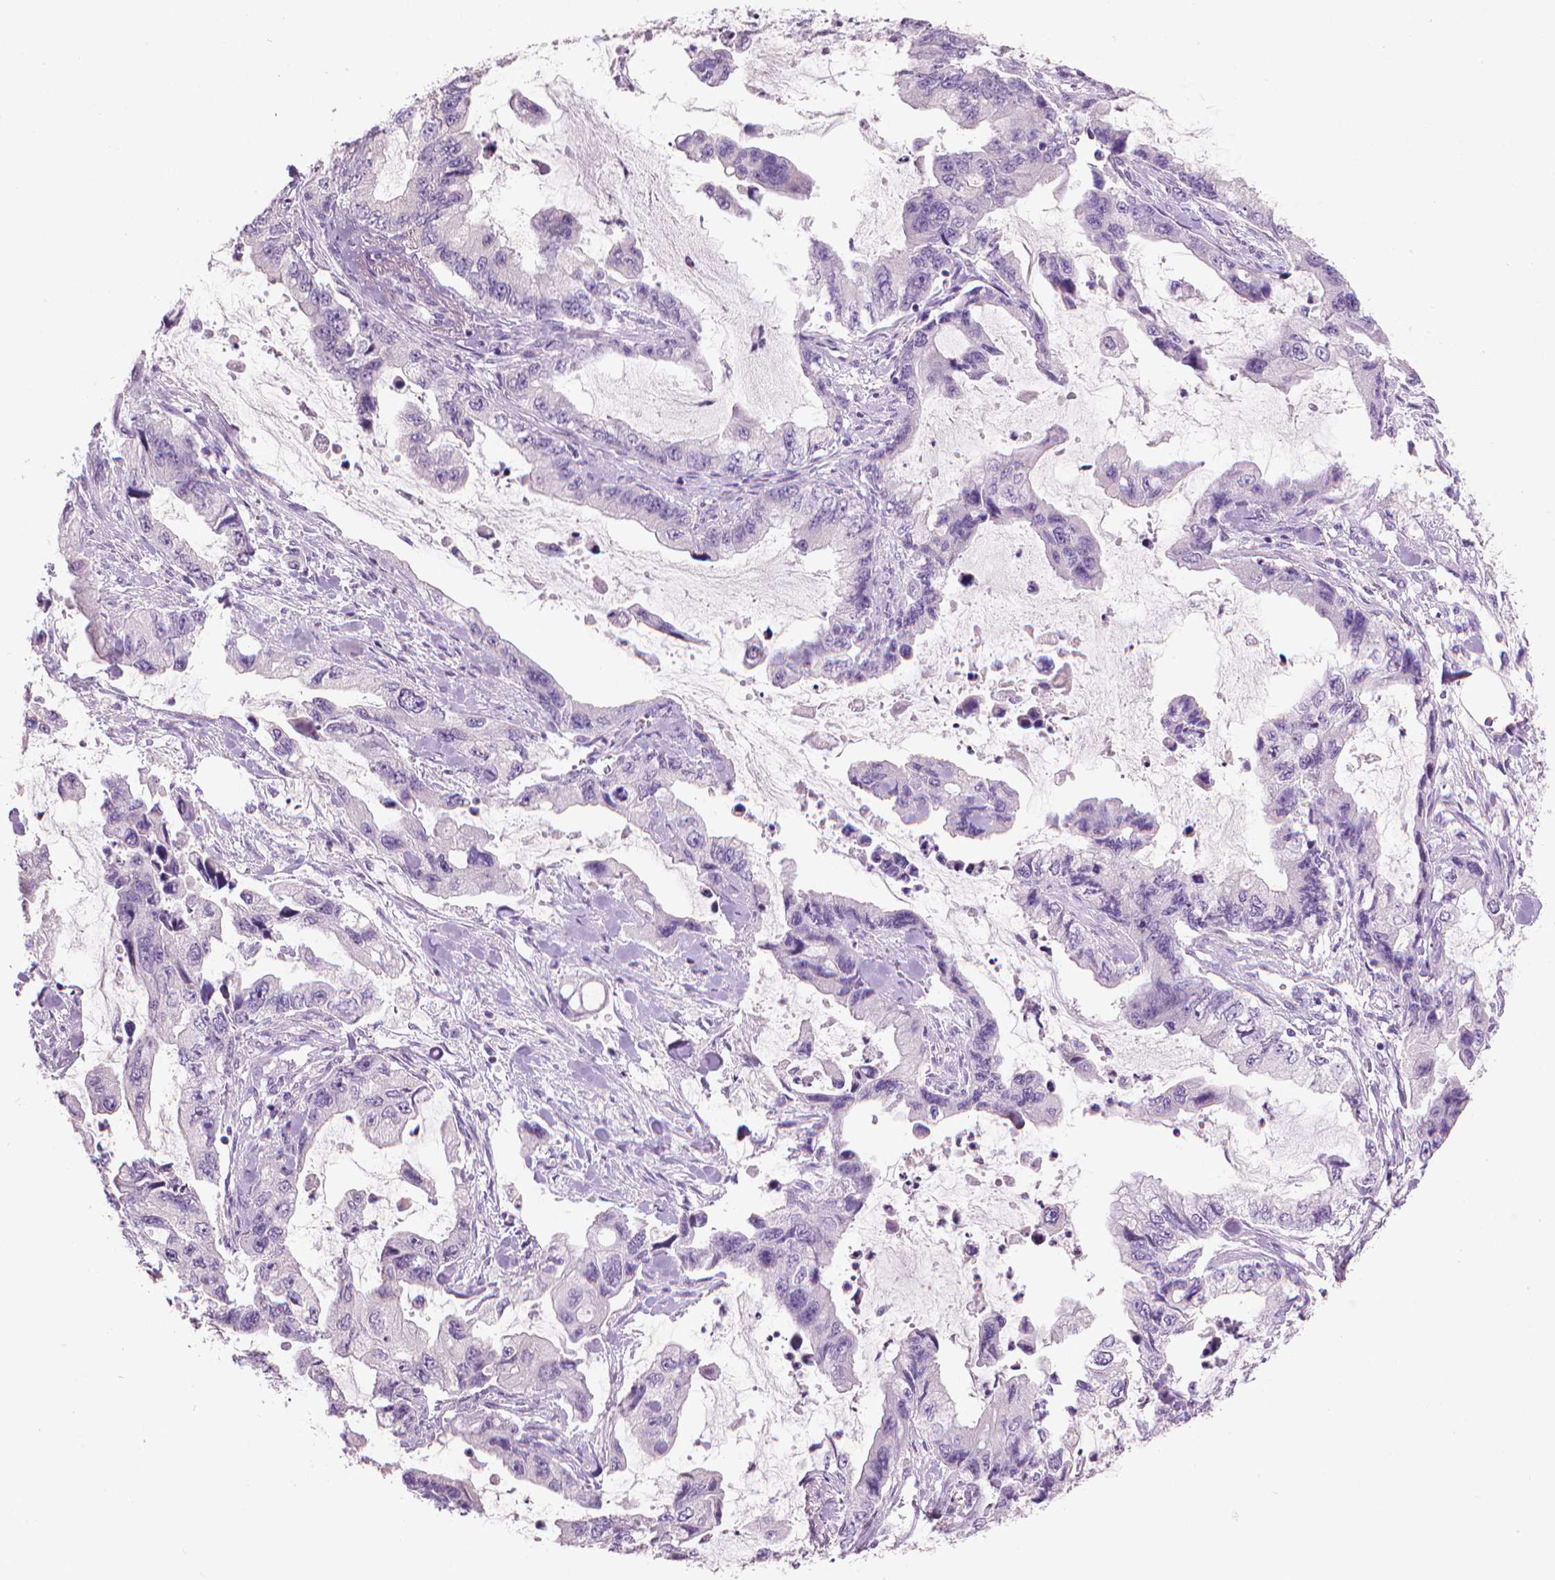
{"staining": {"intensity": "negative", "quantity": "none", "location": "none"}, "tissue": "stomach cancer", "cell_type": "Tumor cells", "image_type": "cancer", "snomed": [{"axis": "morphology", "description": "Adenocarcinoma, NOS"}, {"axis": "topography", "description": "Pancreas"}, {"axis": "topography", "description": "Stomach, upper"}, {"axis": "topography", "description": "Stomach"}], "caption": "IHC histopathology image of human adenocarcinoma (stomach) stained for a protein (brown), which displays no positivity in tumor cells.", "gene": "MLANA", "patient": {"sex": "male", "age": 77}}